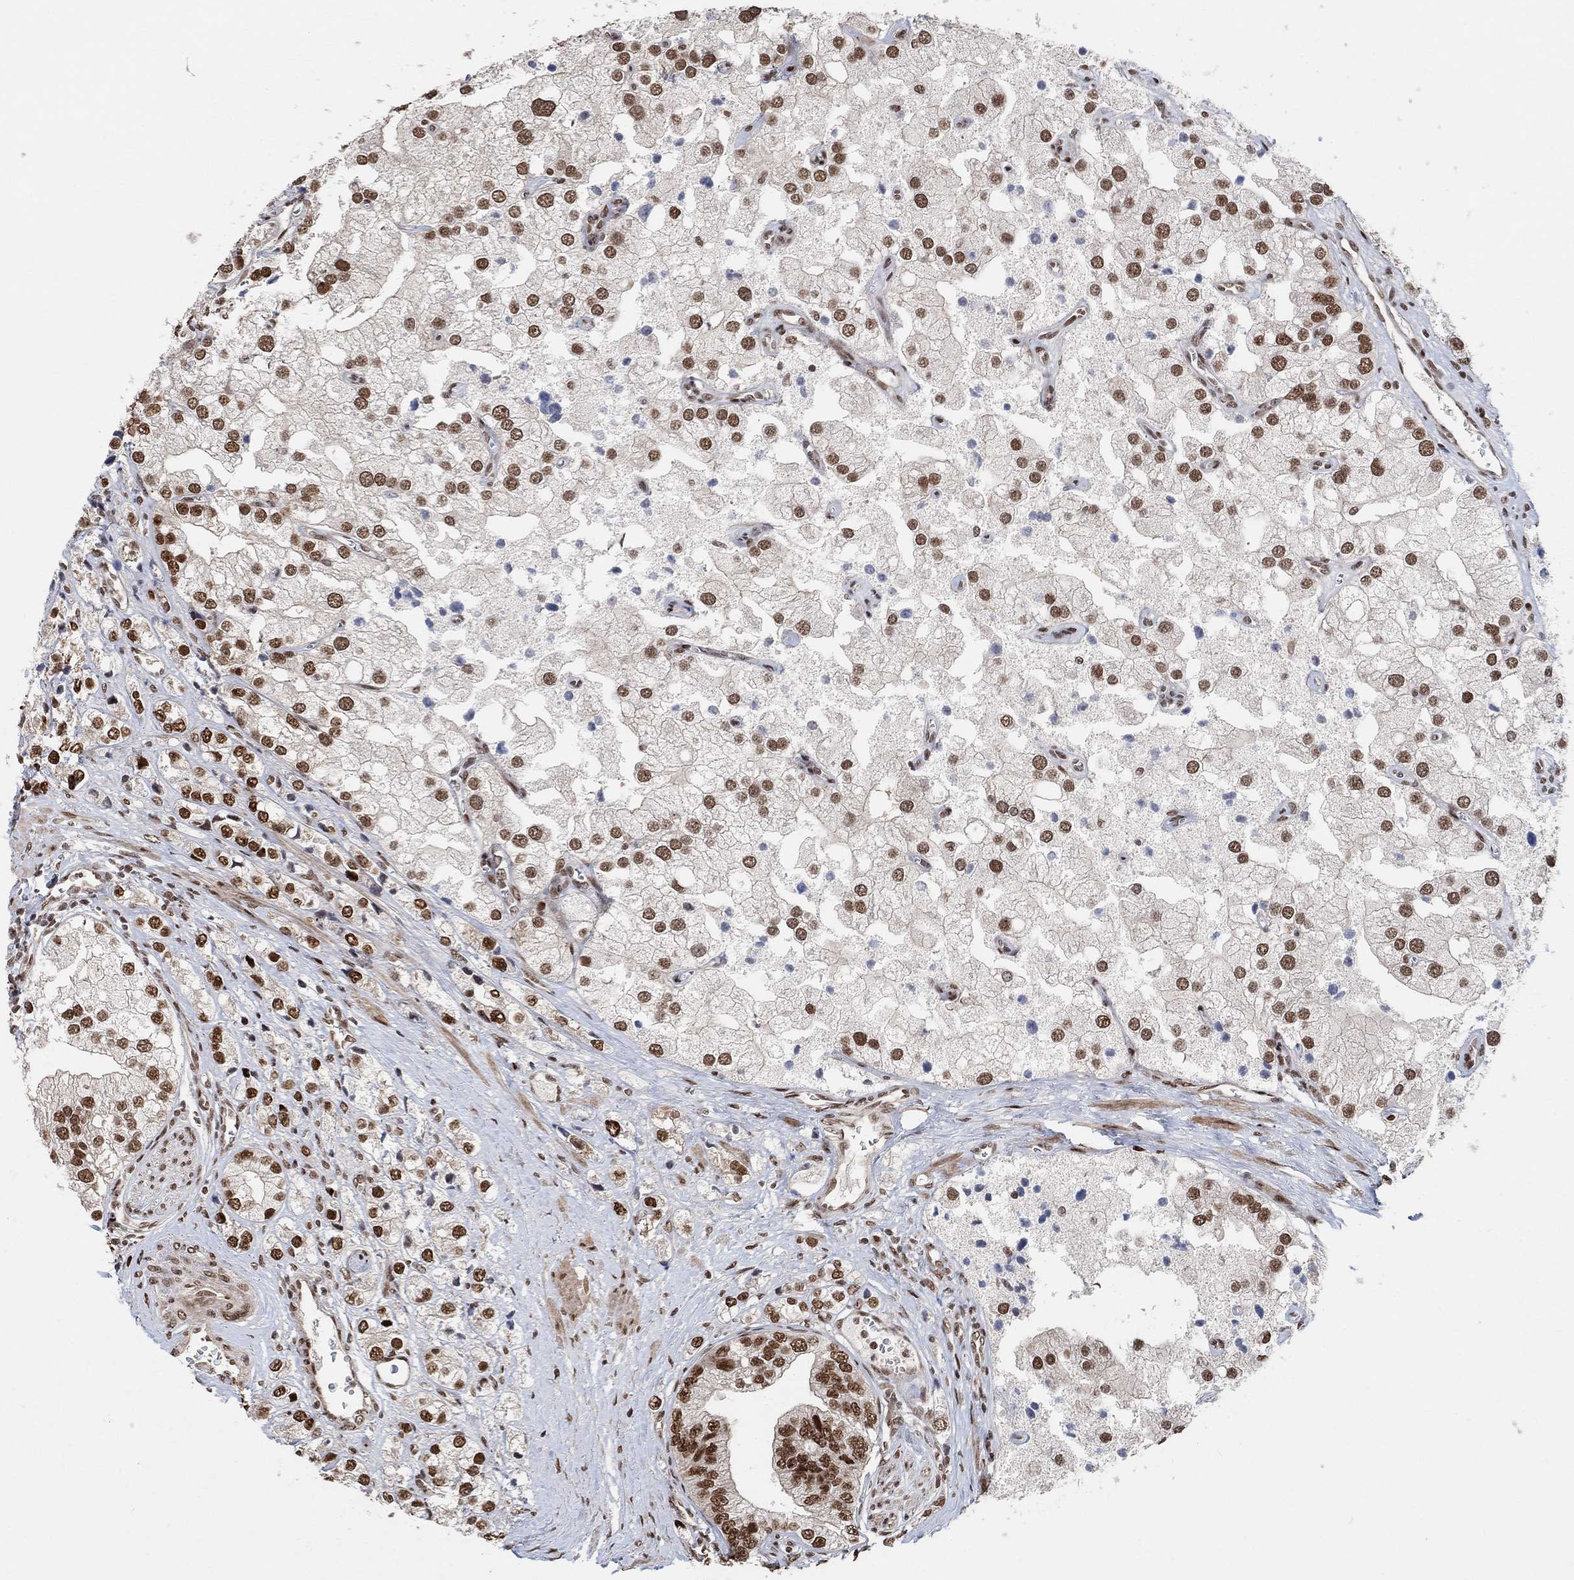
{"staining": {"intensity": "strong", "quantity": ">75%", "location": "nuclear"}, "tissue": "prostate cancer", "cell_type": "Tumor cells", "image_type": "cancer", "snomed": [{"axis": "morphology", "description": "Adenocarcinoma, NOS"}, {"axis": "topography", "description": "Prostate and seminal vesicle, NOS"}, {"axis": "topography", "description": "Prostate"}], "caption": "A high amount of strong nuclear expression is present in approximately >75% of tumor cells in adenocarcinoma (prostate) tissue. Nuclei are stained in blue.", "gene": "E4F1", "patient": {"sex": "male", "age": 79}}